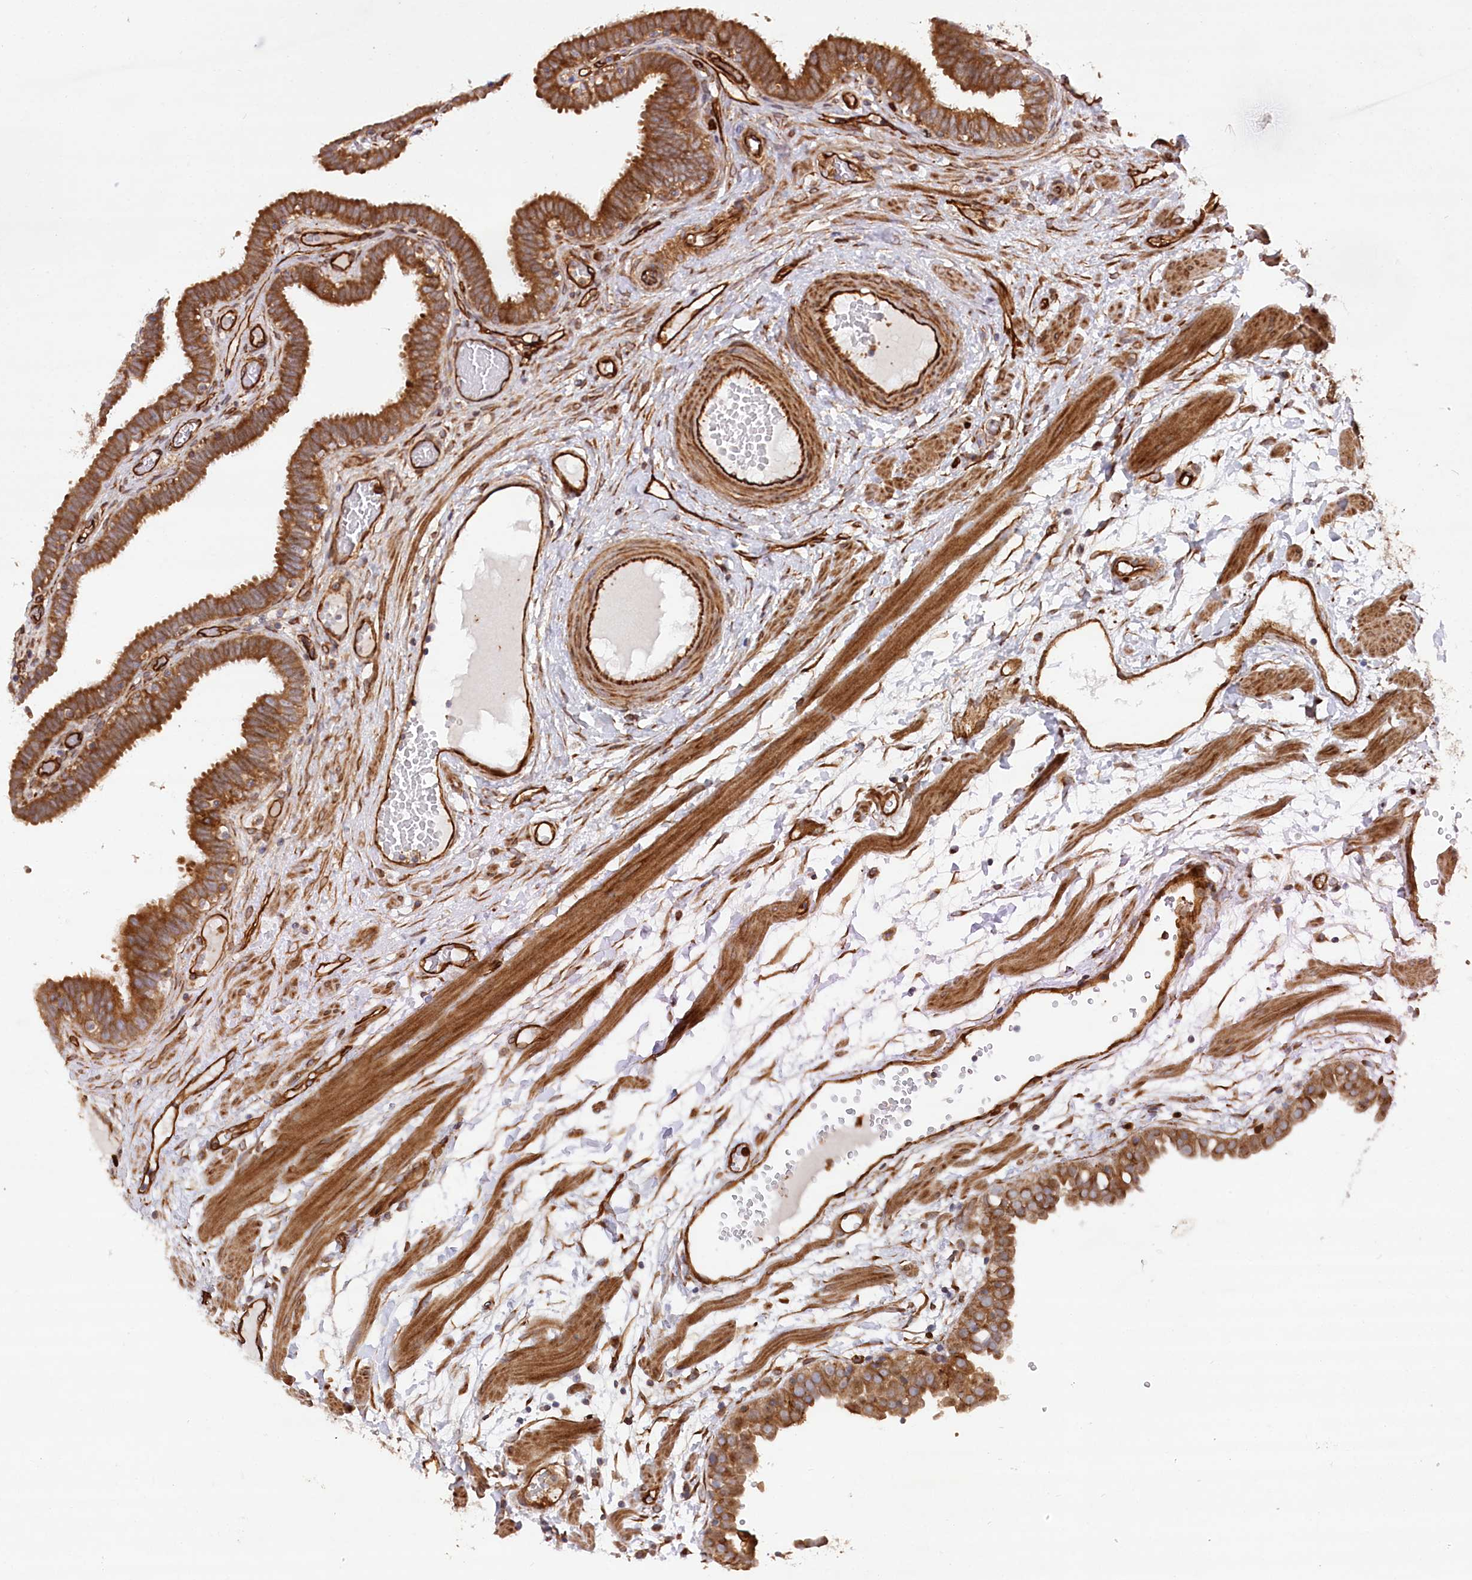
{"staining": {"intensity": "strong", "quantity": ">75%", "location": "cytoplasmic/membranous"}, "tissue": "fallopian tube", "cell_type": "Glandular cells", "image_type": "normal", "snomed": [{"axis": "morphology", "description": "Normal tissue, NOS"}, {"axis": "topography", "description": "Fallopian tube"}, {"axis": "topography", "description": "Placenta"}], "caption": "The immunohistochemical stain labels strong cytoplasmic/membranous staining in glandular cells of normal fallopian tube.", "gene": "MTPAP", "patient": {"sex": "female", "age": 32}}